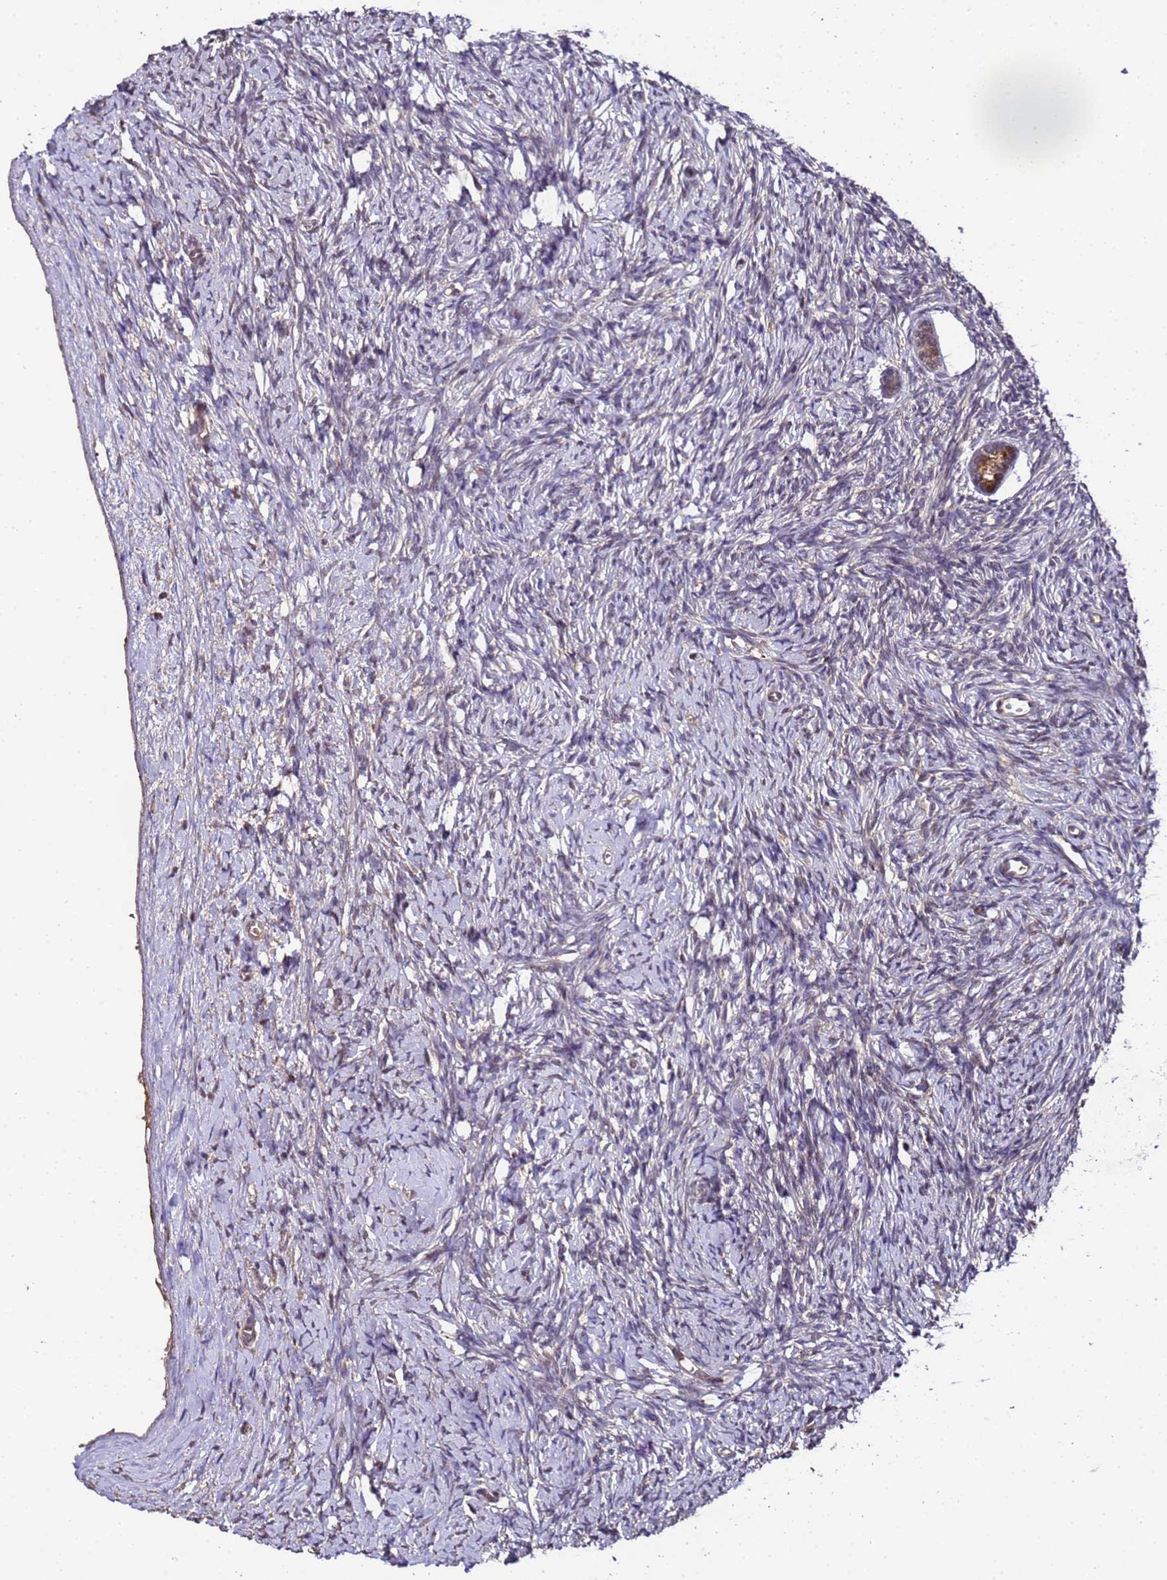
{"staining": {"intensity": "strong", "quantity": ">75%", "location": "cytoplasmic/membranous"}, "tissue": "ovary", "cell_type": "Follicle cells", "image_type": "normal", "snomed": [{"axis": "morphology", "description": "Normal tissue, NOS"}, {"axis": "morphology", "description": "Developmental malformation"}, {"axis": "topography", "description": "Ovary"}], "caption": "This histopathology image shows immunohistochemistry staining of benign ovary, with high strong cytoplasmic/membranous positivity in about >75% of follicle cells.", "gene": "PRODH", "patient": {"sex": "female", "age": 39}}